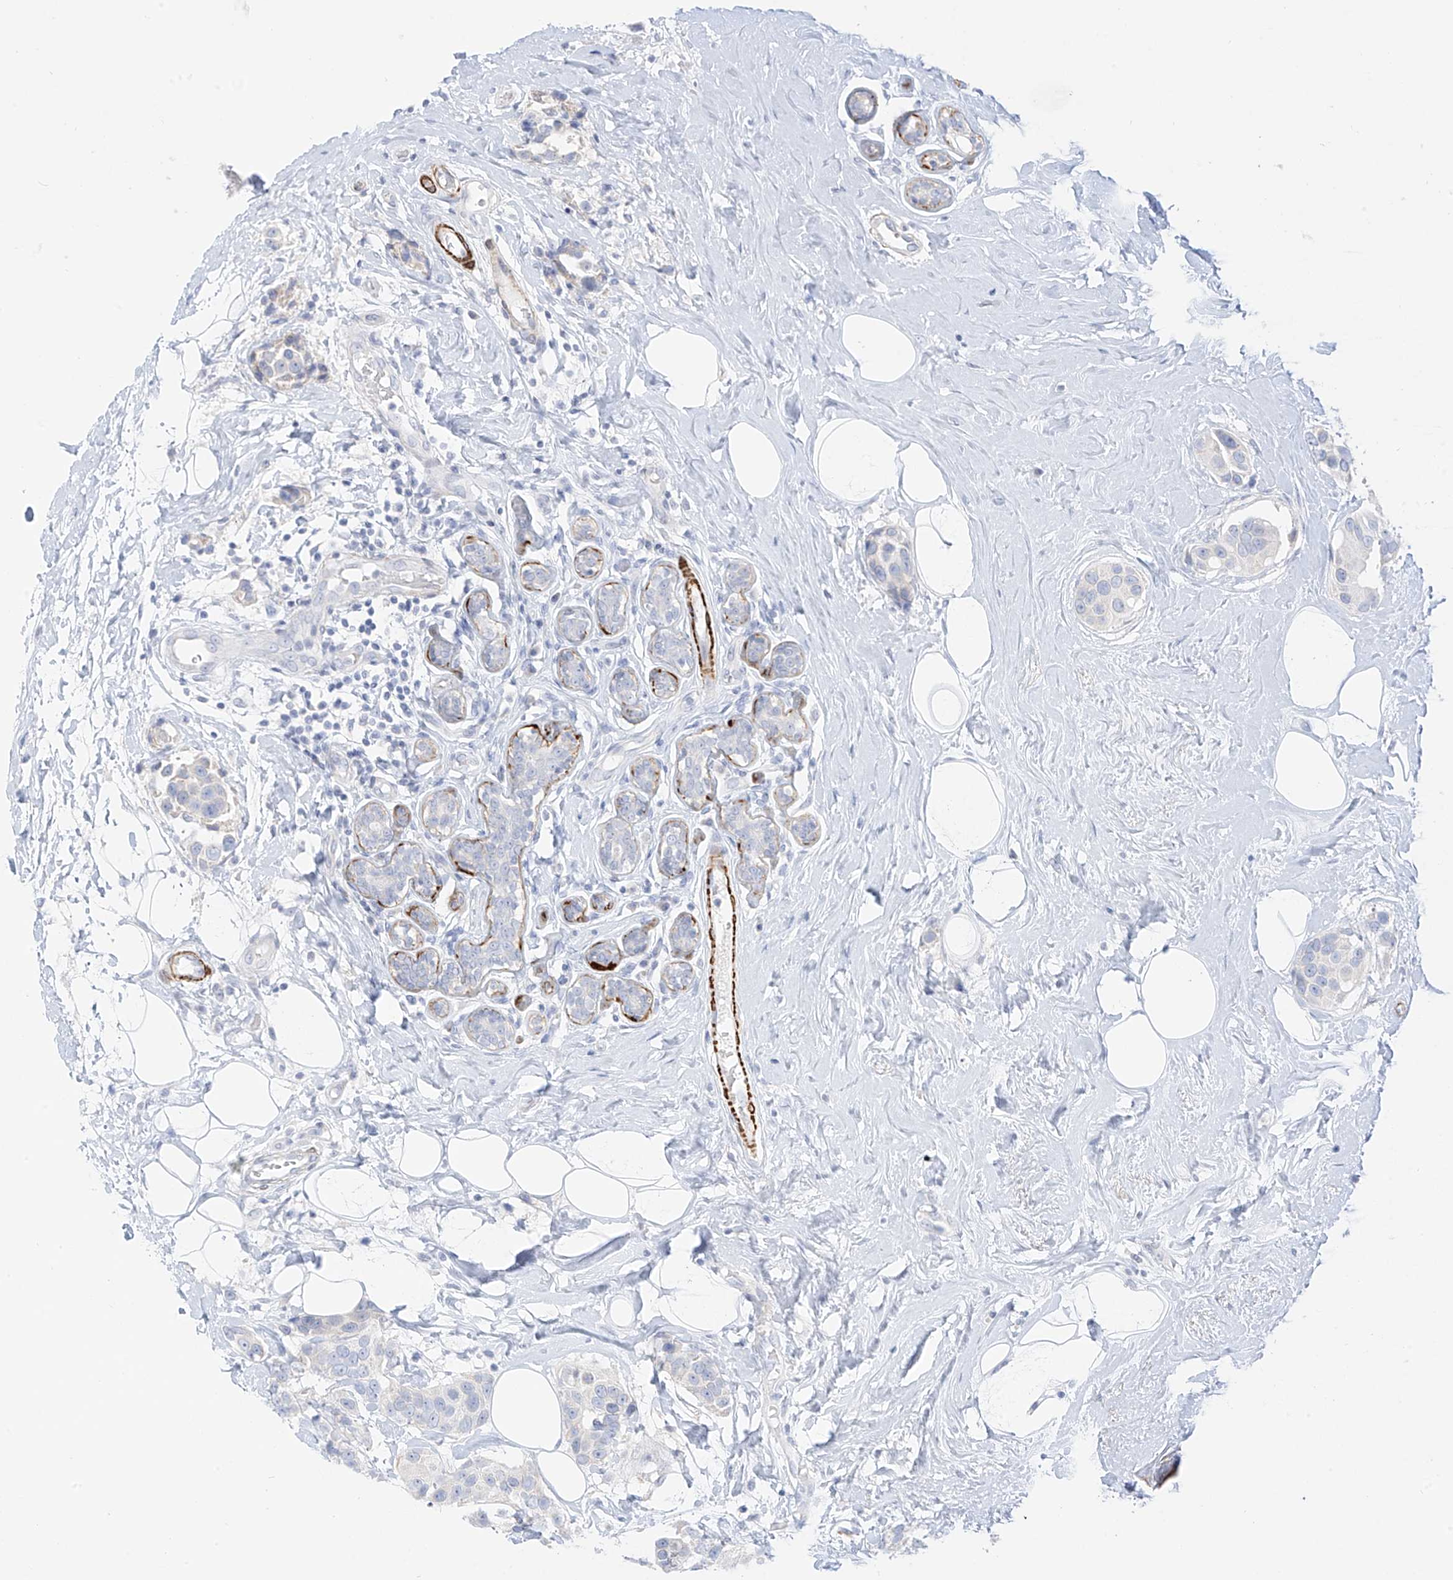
{"staining": {"intensity": "negative", "quantity": "none", "location": "none"}, "tissue": "breast cancer", "cell_type": "Tumor cells", "image_type": "cancer", "snomed": [{"axis": "morphology", "description": "Normal tissue, NOS"}, {"axis": "morphology", "description": "Duct carcinoma"}, {"axis": "topography", "description": "Breast"}], "caption": "Tumor cells are negative for brown protein staining in invasive ductal carcinoma (breast).", "gene": "ST3GAL5", "patient": {"sex": "female", "age": 39}}